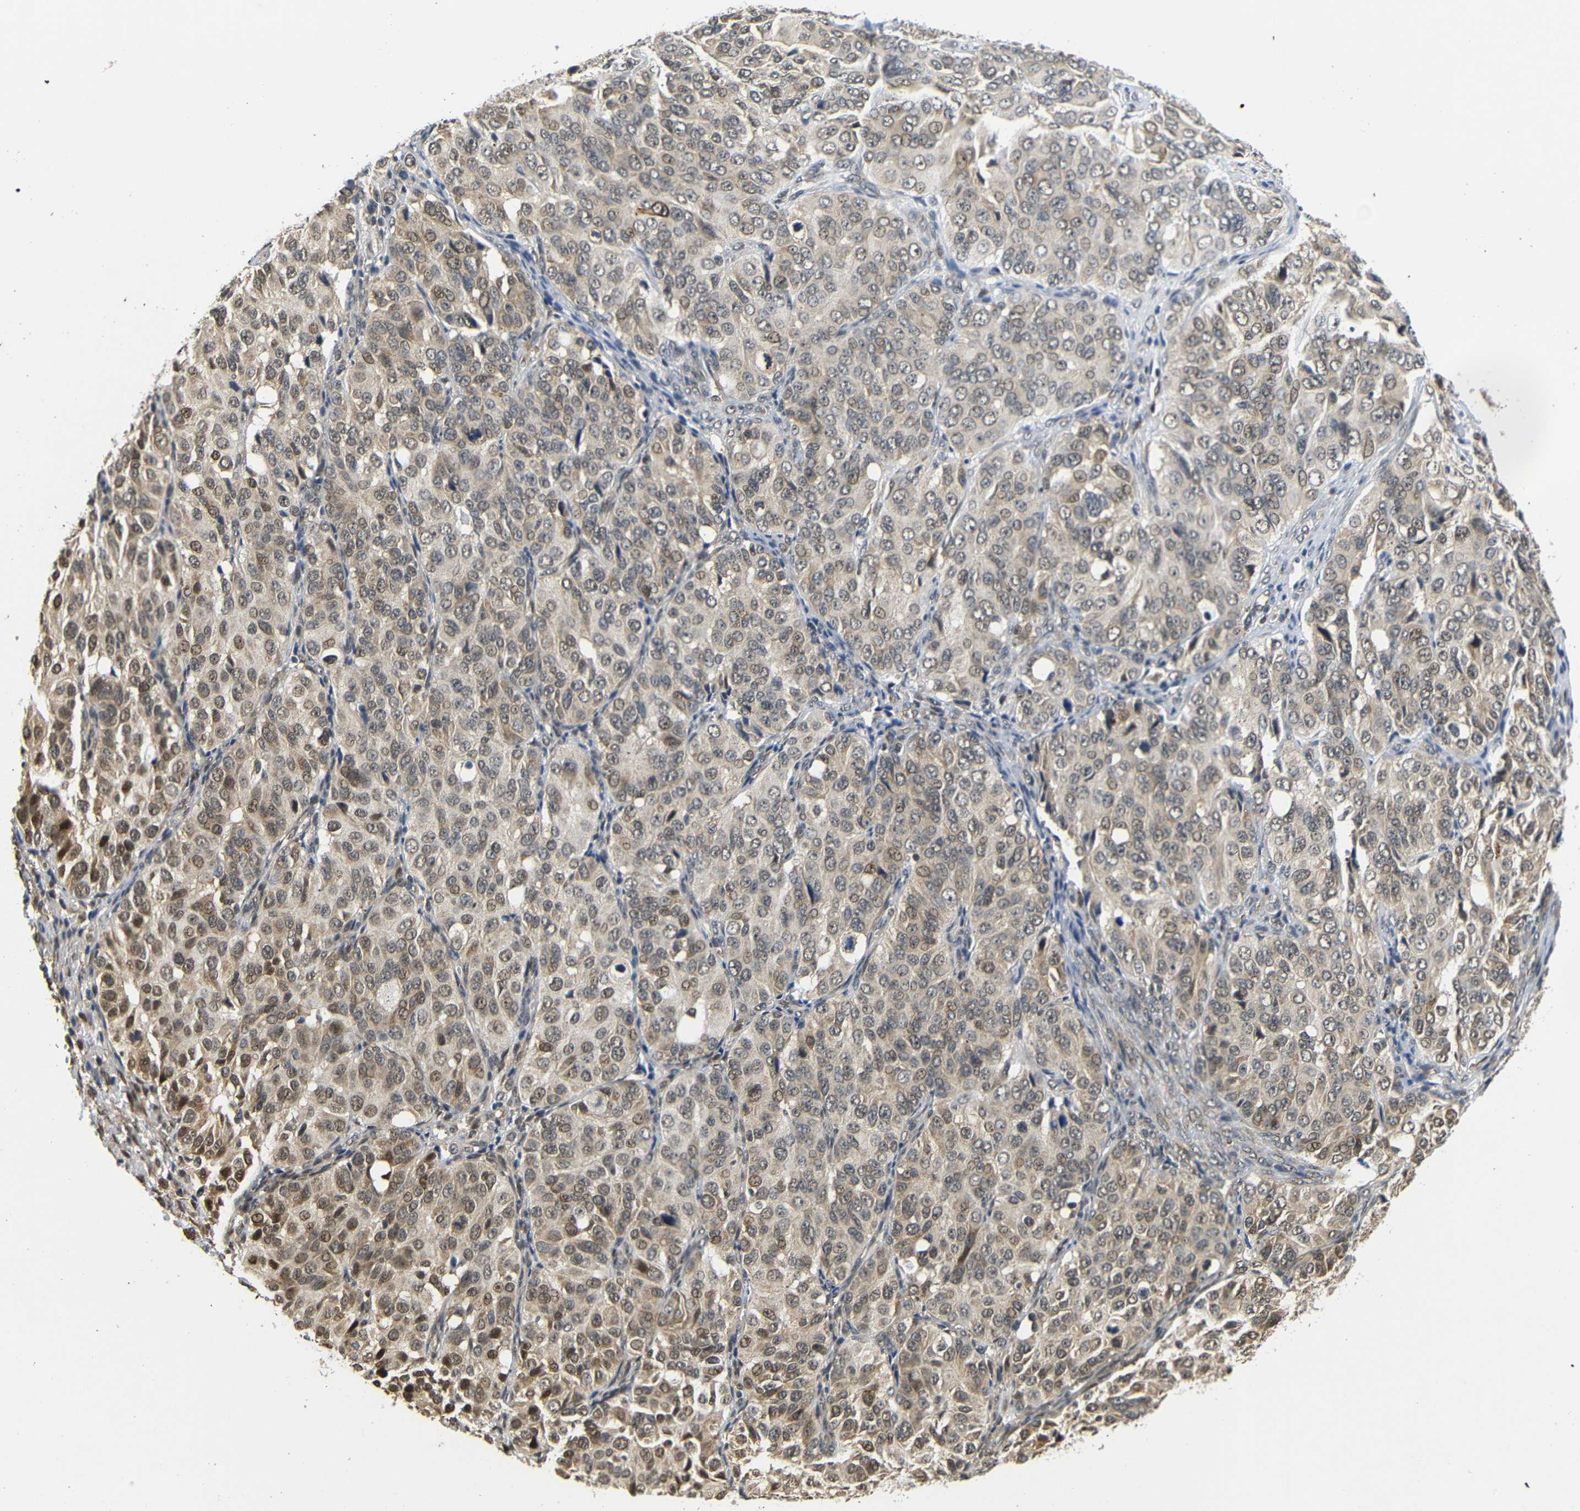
{"staining": {"intensity": "moderate", "quantity": ">75%", "location": "cytoplasmic/membranous,nuclear"}, "tissue": "ovarian cancer", "cell_type": "Tumor cells", "image_type": "cancer", "snomed": [{"axis": "morphology", "description": "Carcinoma, endometroid"}, {"axis": "topography", "description": "Ovary"}], "caption": "Ovarian cancer stained for a protein (brown) shows moderate cytoplasmic/membranous and nuclear positive expression in approximately >75% of tumor cells.", "gene": "GJA5", "patient": {"sex": "female", "age": 51}}